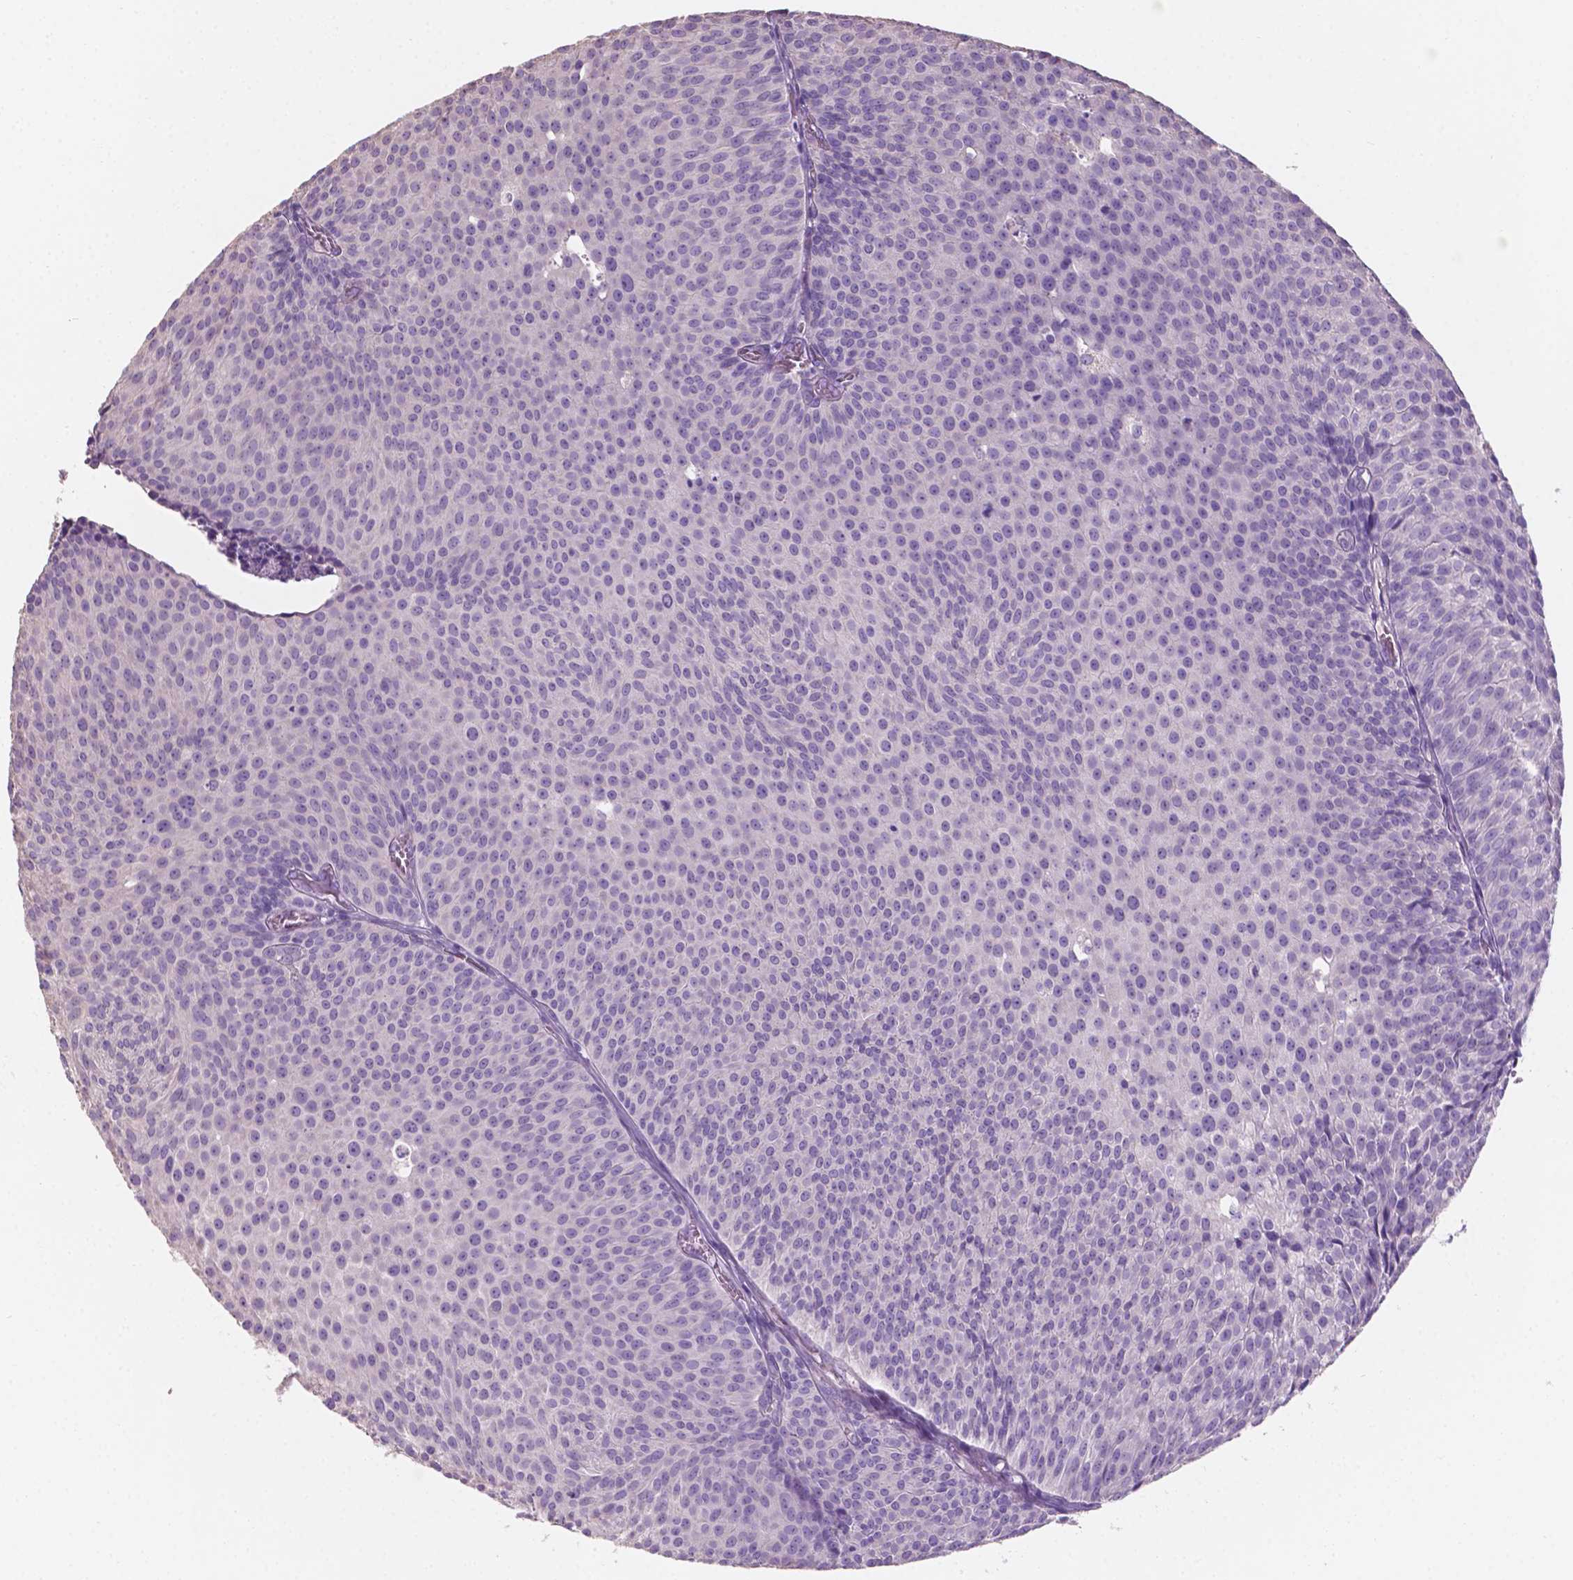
{"staining": {"intensity": "negative", "quantity": "none", "location": "none"}, "tissue": "urothelial cancer", "cell_type": "Tumor cells", "image_type": "cancer", "snomed": [{"axis": "morphology", "description": "Urothelial carcinoma, Low grade"}, {"axis": "topography", "description": "Urinary bladder"}], "caption": "This micrograph is of urothelial cancer stained with immunohistochemistry (IHC) to label a protein in brown with the nuclei are counter-stained blue. There is no positivity in tumor cells.", "gene": "SBSN", "patient": {"sex": "male", "age": 63}}